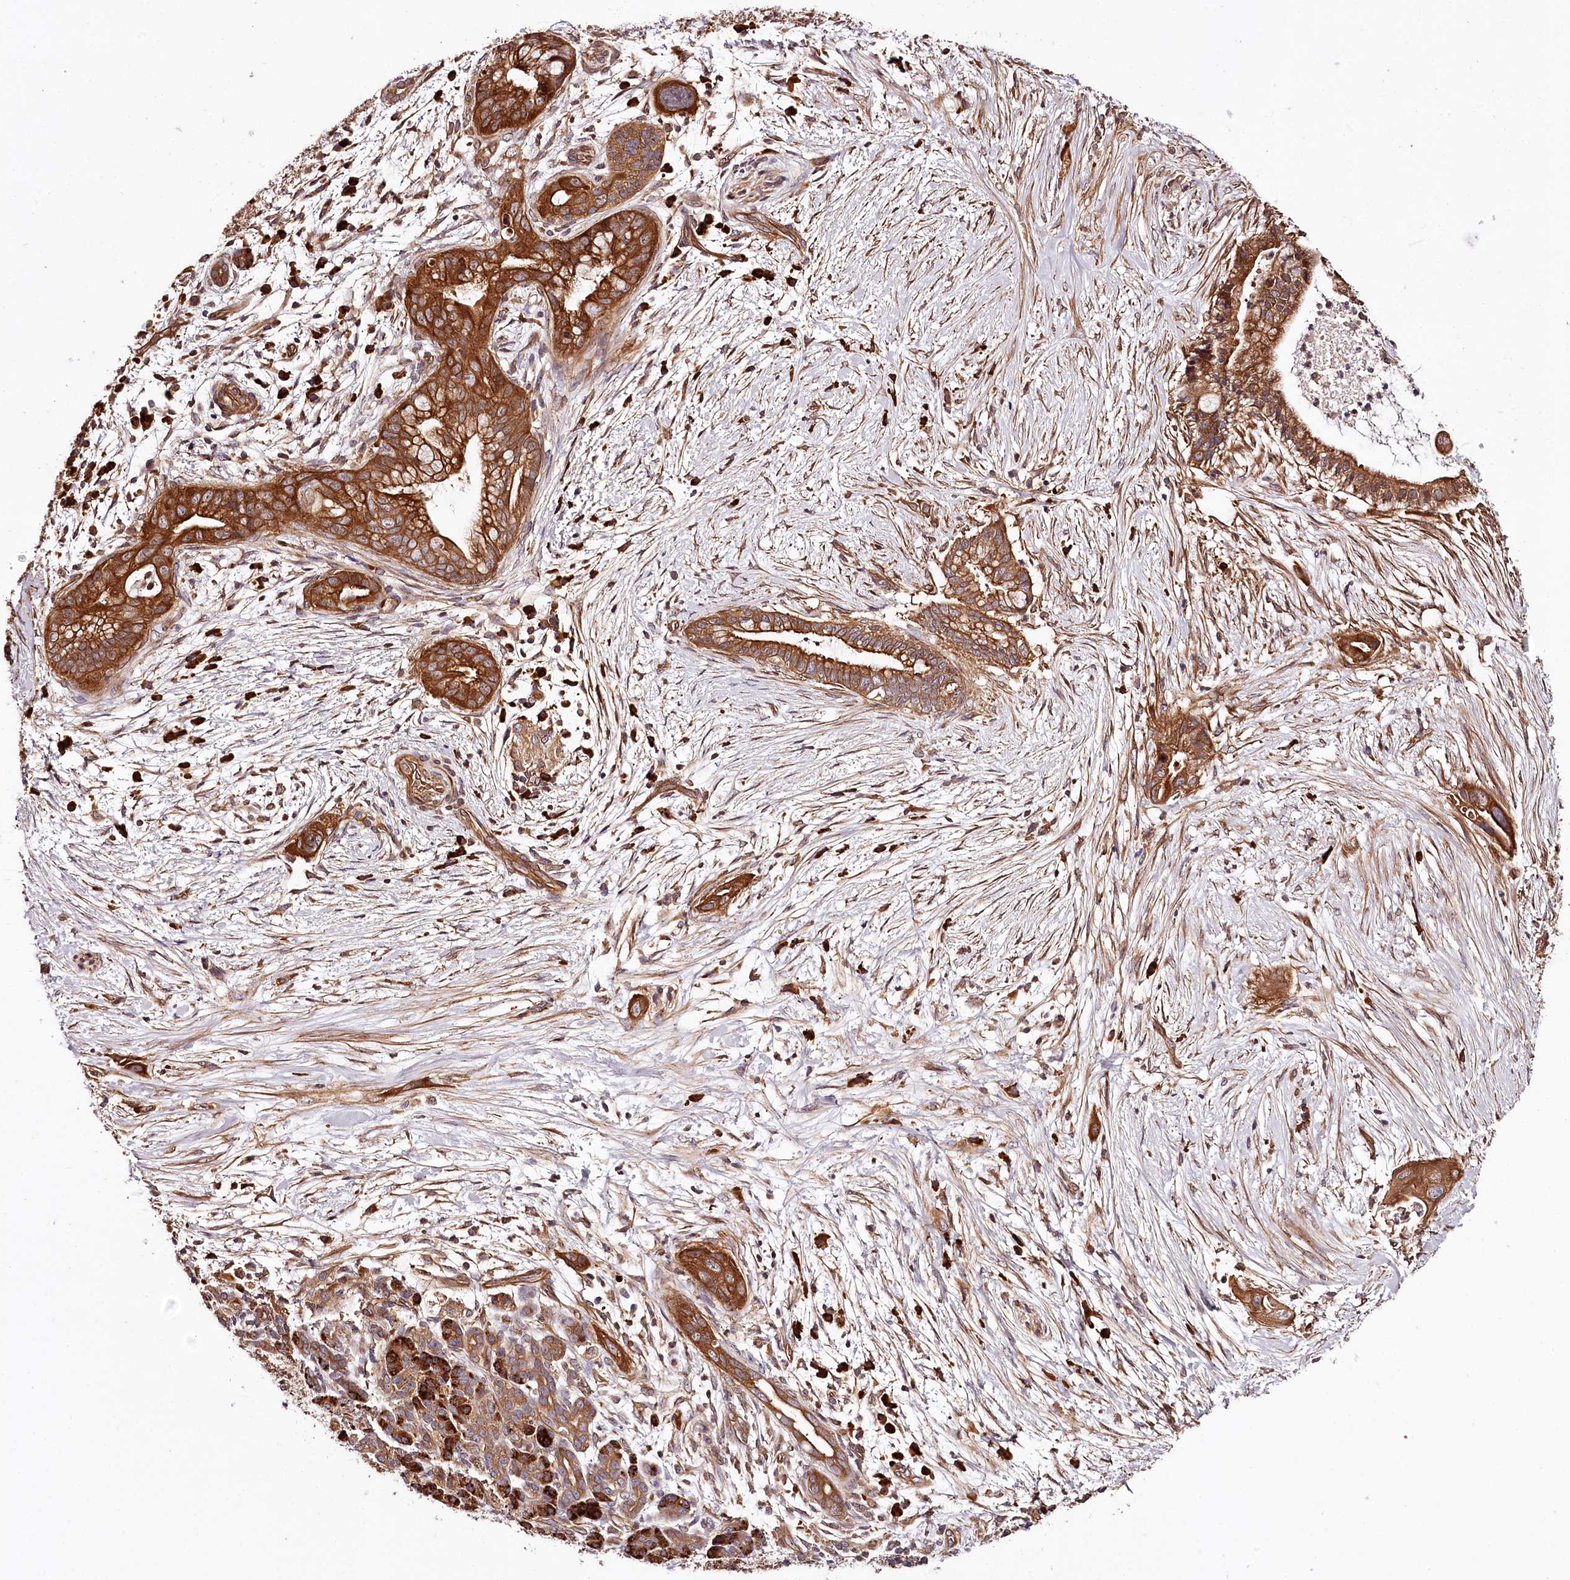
{"staining": {"intensity": "strong", "quantity": ">75%", "location": "cytoplasmic/membranous"}, "tissue": "pancreatic cancer", "cell_type": "Tumor cells", "image_type": "cancer", "snomed": [{"axis": "morphology", "description": "Adenocarcinoma, NOS"}, {"axis": "topography", "description": "Pancreas"}], "caption": "This image reveals immunohistochemistry staining of human pancreatic adenocarcinoma, with high strong cytoplasmic/membranous expression in about >75% of tumor cells.", "gene": "TARS1", "patient": {"sex": "male", "age": 59}}